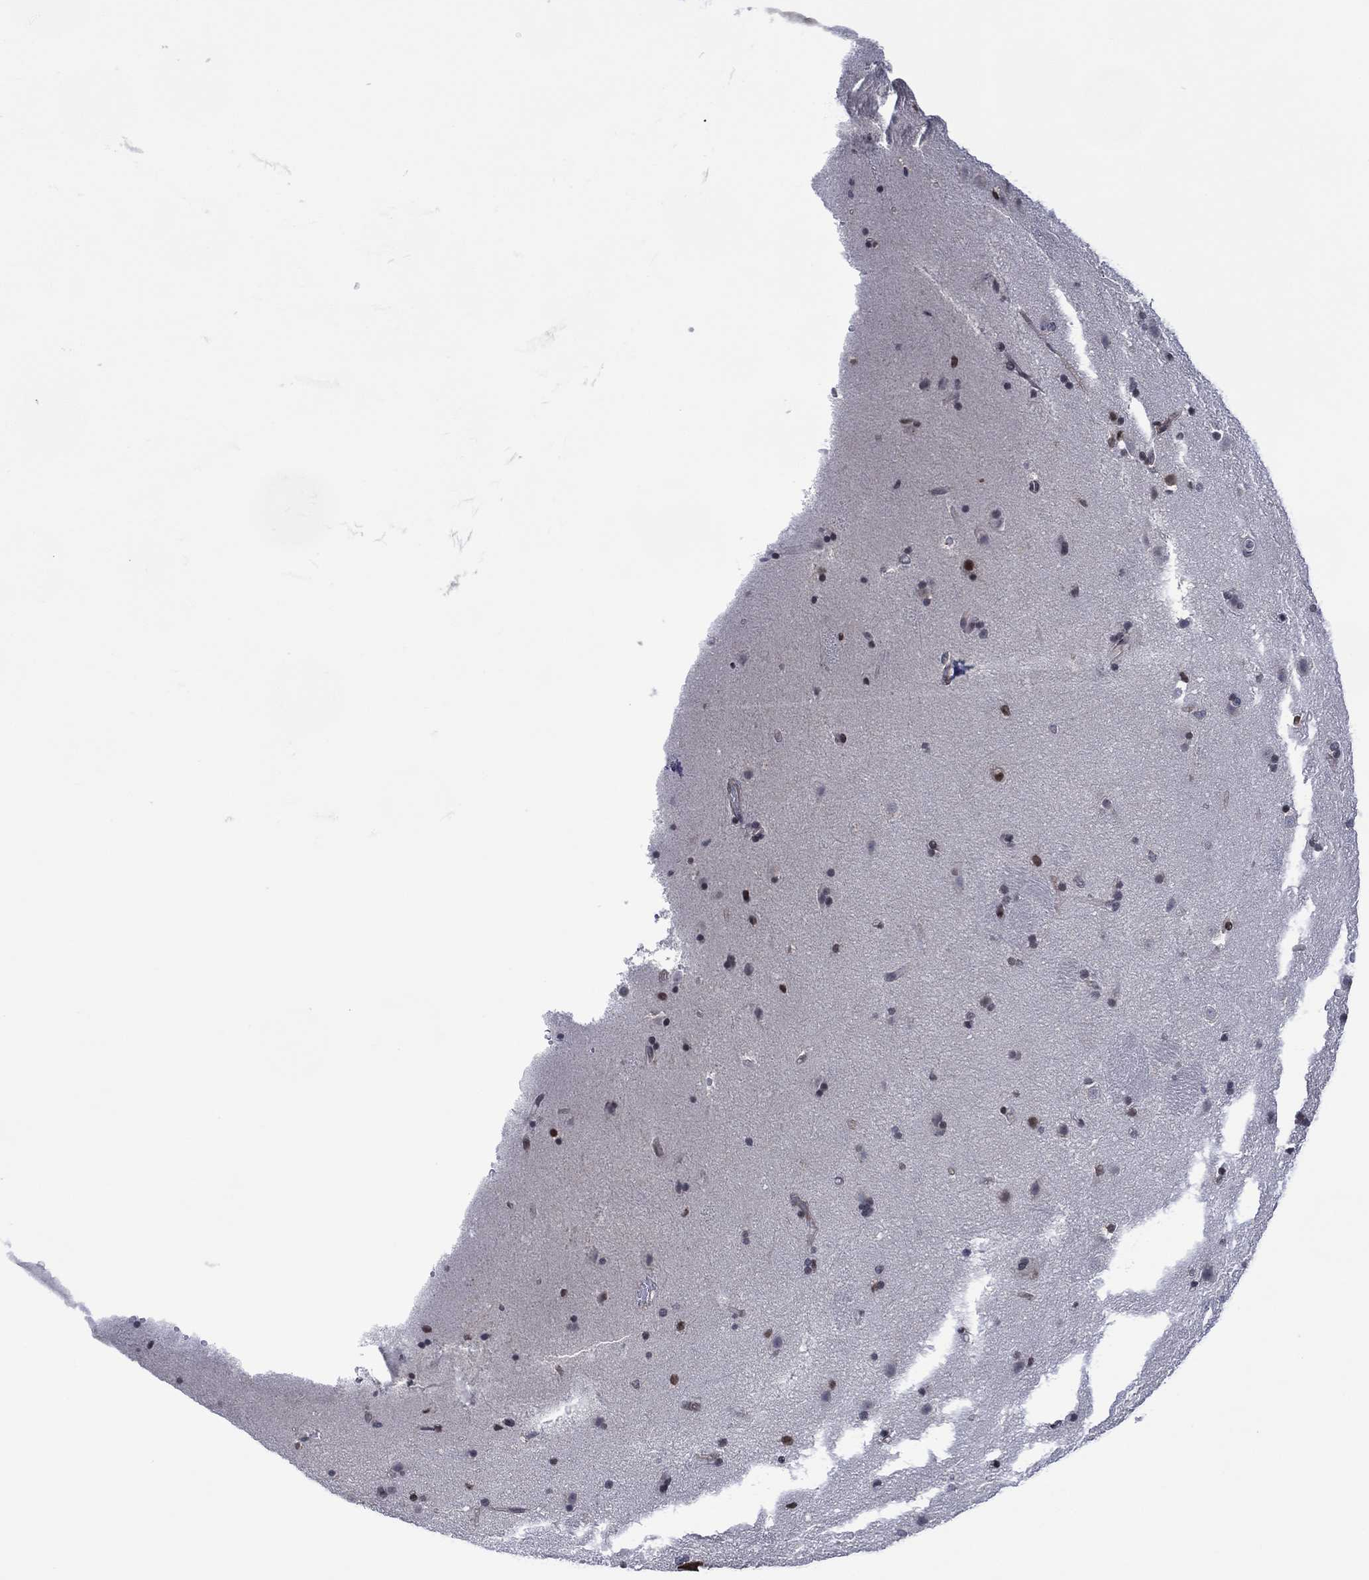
{"staining": {"intensity": "weak", "quantity": "<25%", "location": "nuclear"}, "tissue": "caudate", "cell_type": "Glial cells", "image_type": "normal", "snomed": [{"axis": "morphology", "description": "Normal tissue, NOS"}, {"axis": "topography", "description": "Lateral ventricle wall"}], "caption": "High power microscopy histopathology image of an immunohistochemistry histopathology image of normal caudate, revealing no significant positivity in glial cells. (Stains: DAB immunohistochemistry with hematoxylin counter stain, Microscopy: brightfield microscopy at high magnification).", "gene": "DPP4", "patient": {"sex": "male", "age": 51}}